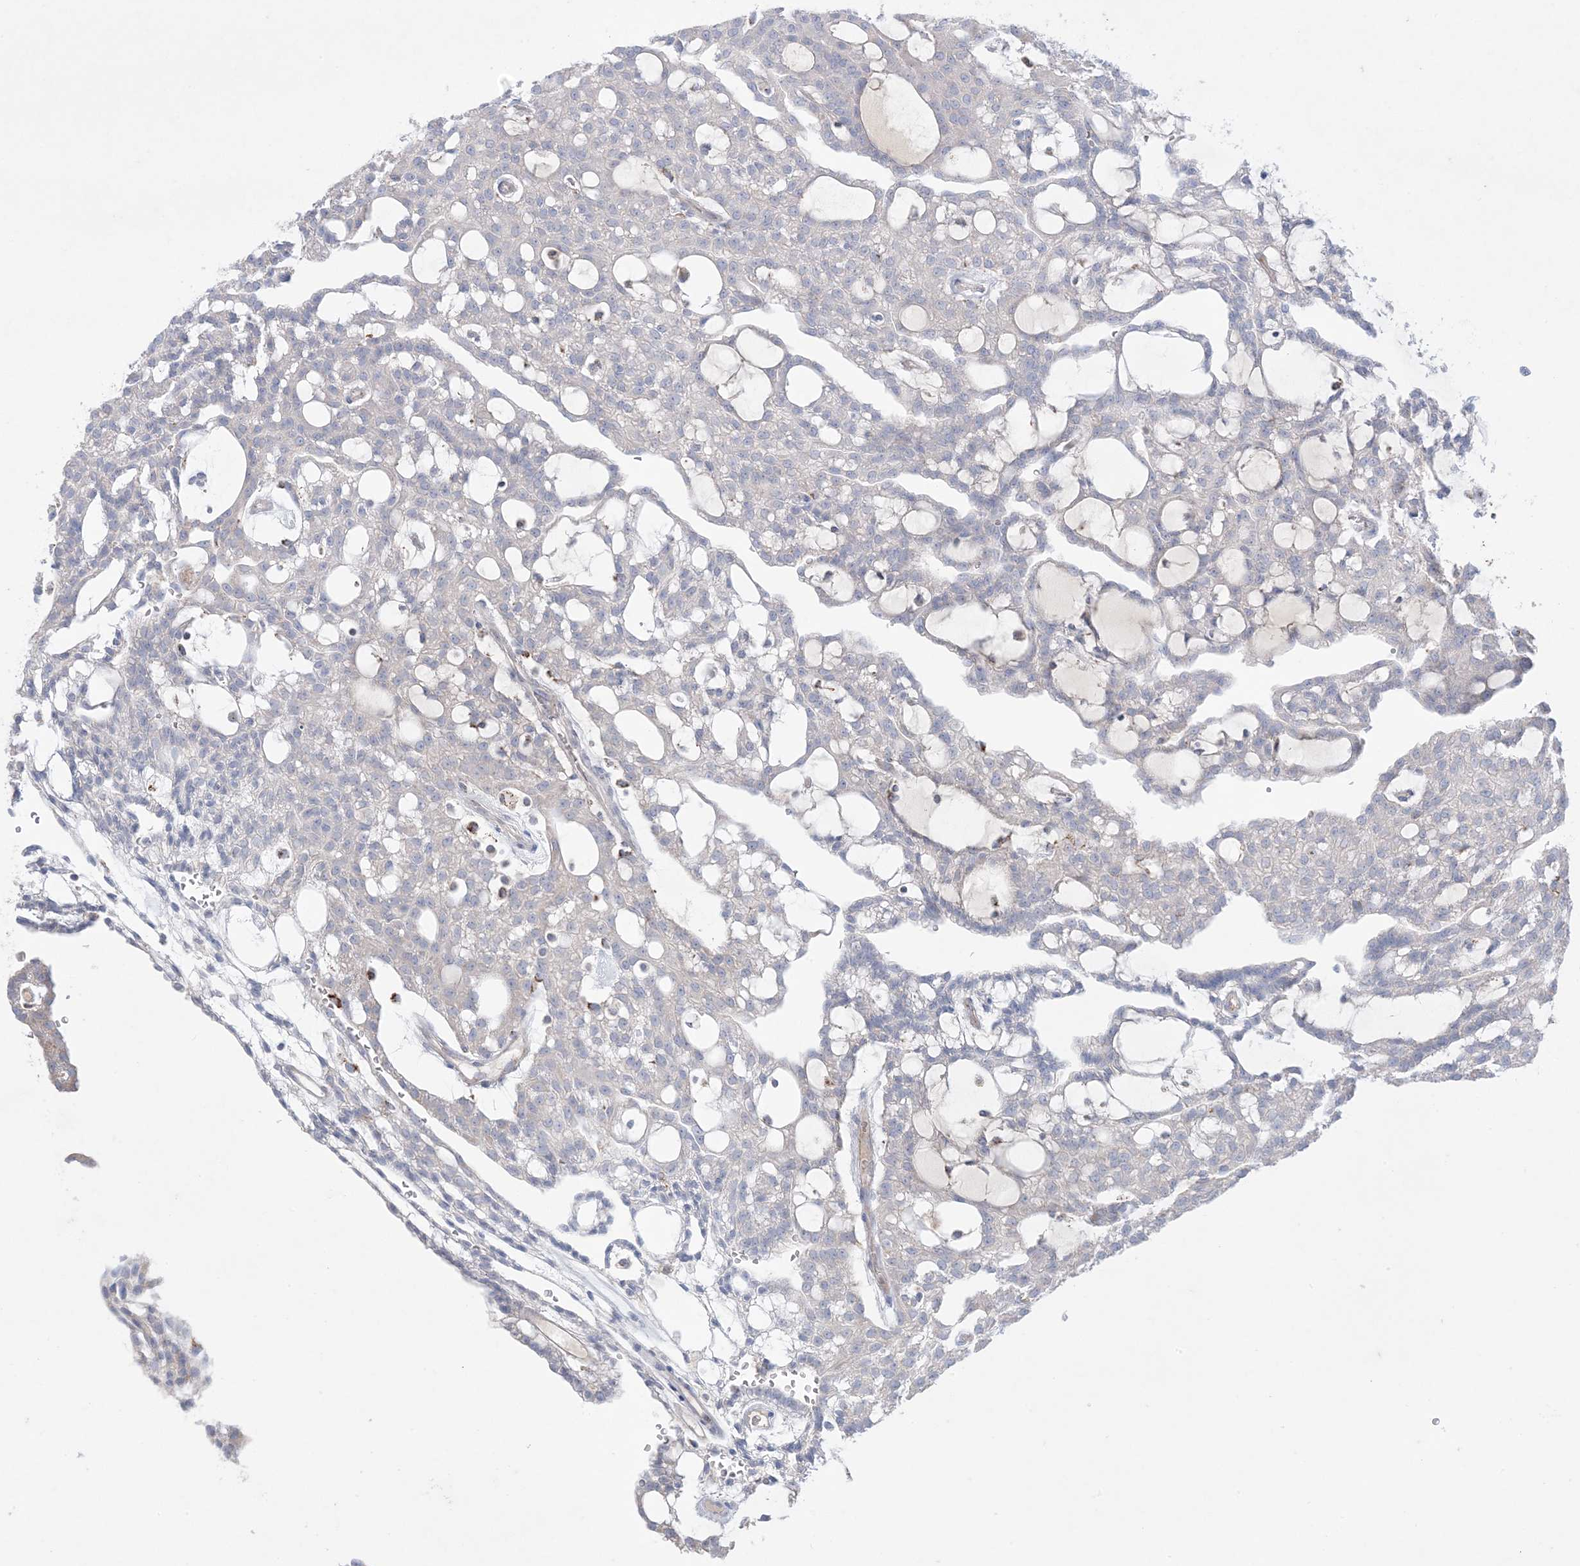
{"staining": {"intensity": "negative", "quantity": "none", "location": "none"}, "tissue": "renal cancer", "cell_type": "Tumor cells", "image_type": "cancer", "snomed": [{"axis": "morphology", "description": "Adenocarcinoma, NOS"}, {"axis": "topography", "description": "Kidney"}], "caption": "Human adenocarcinoma (renal) stained for a protein using immunohistochemistry exhibits no staining in tumor cells.", "gene": "KCTD6", "patient": {"sex": "male", "age": 63}}